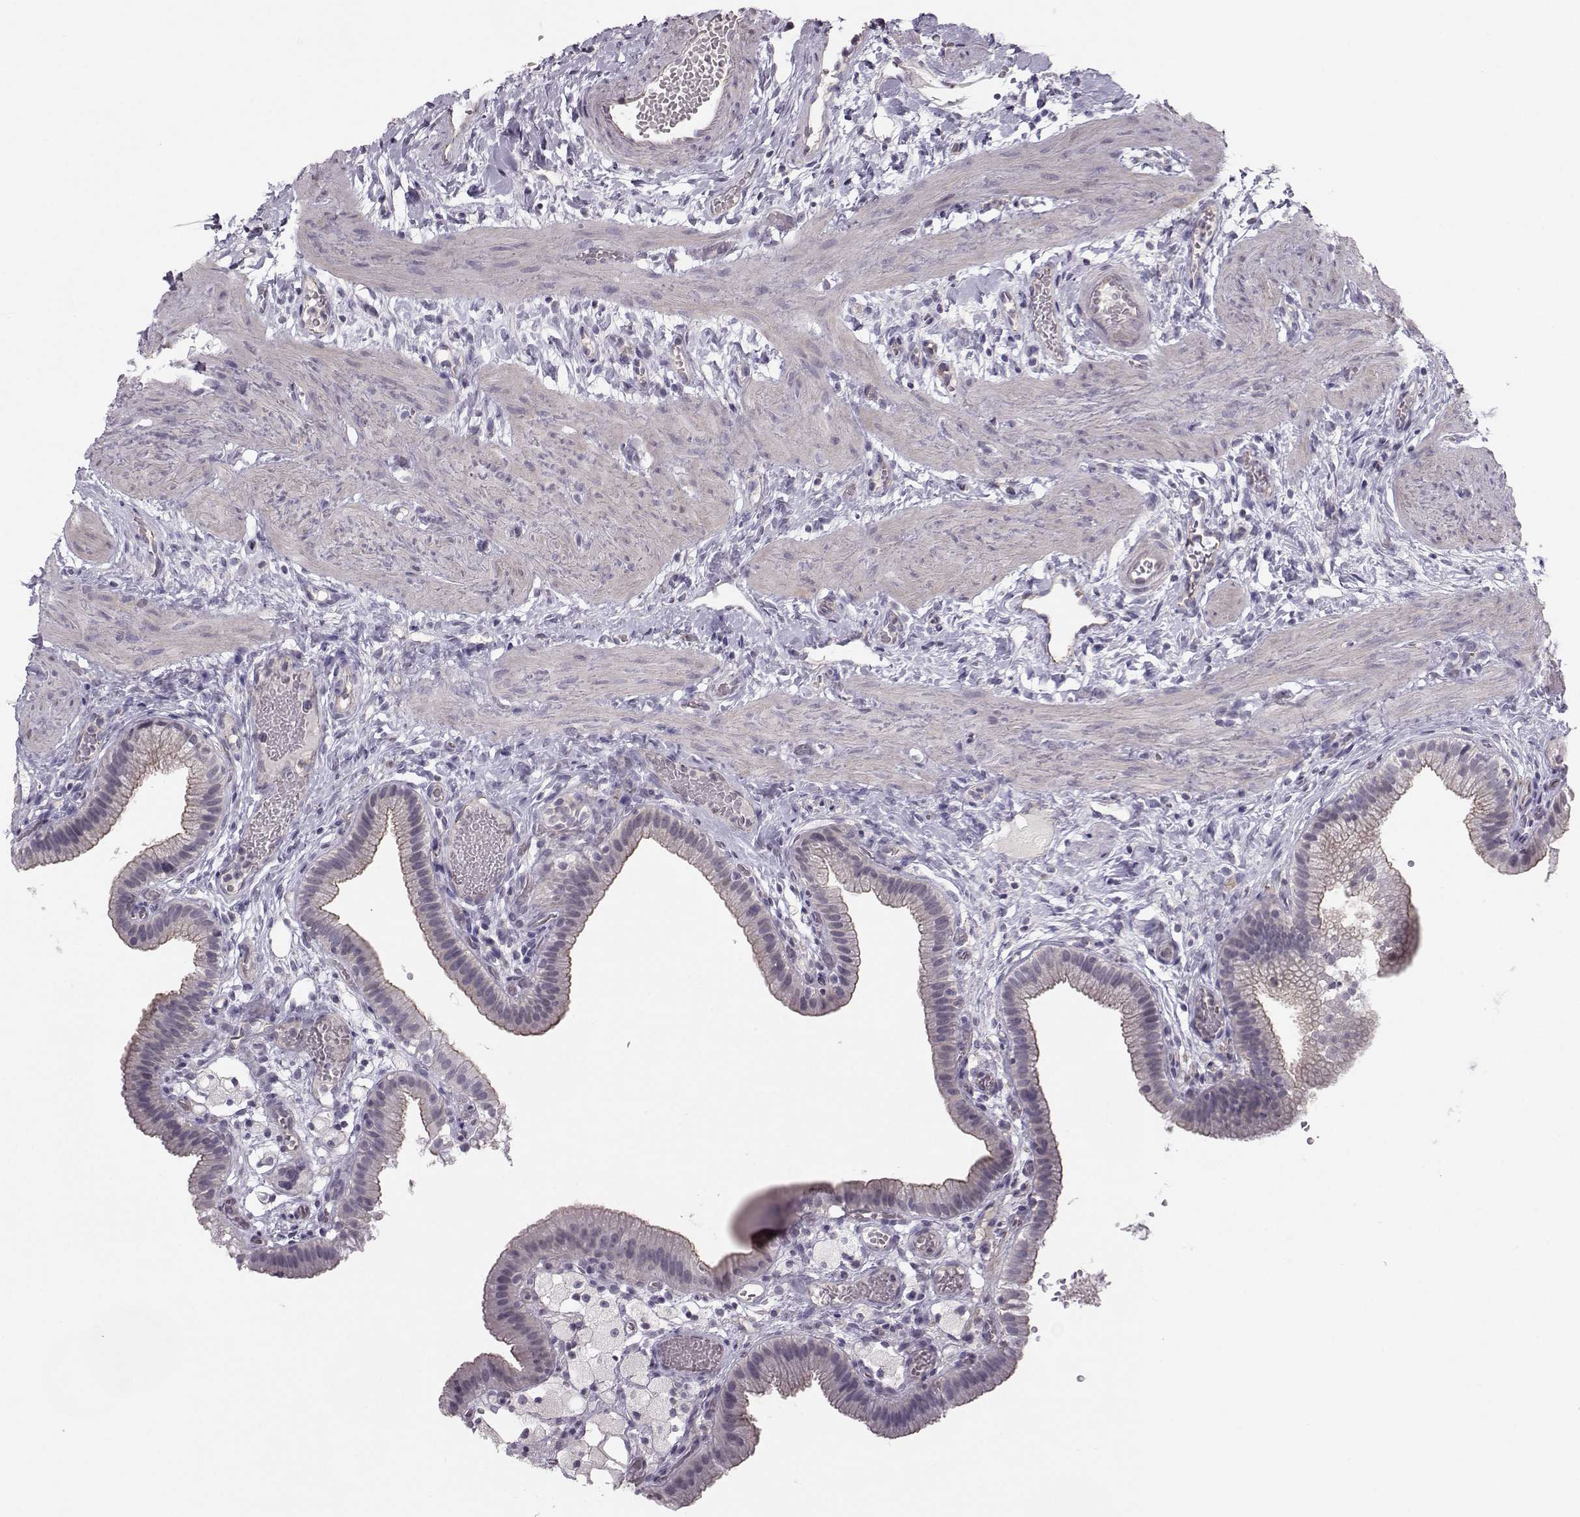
{"staining": {"intensity": "weak", "quantity": "<25%", "location": "cytoplasmic/membranous"}, "tissue": "gallbladder", "cell_type": "Glandular cells", "image_type": "normal", "snomed": [{"axis": "morphology", "description": "Normal tissue, NOS"}, {"axis": "topography", "description": "Gallbladder"}], "caption": "DAB (3,3'-diaminobenzidine) immunohistochemical staining of unremarkable human gallbladder displays no significant positivity in glandular cells.", "gene": "MAST1", "patient": {"sex": "female", "age": 24}}